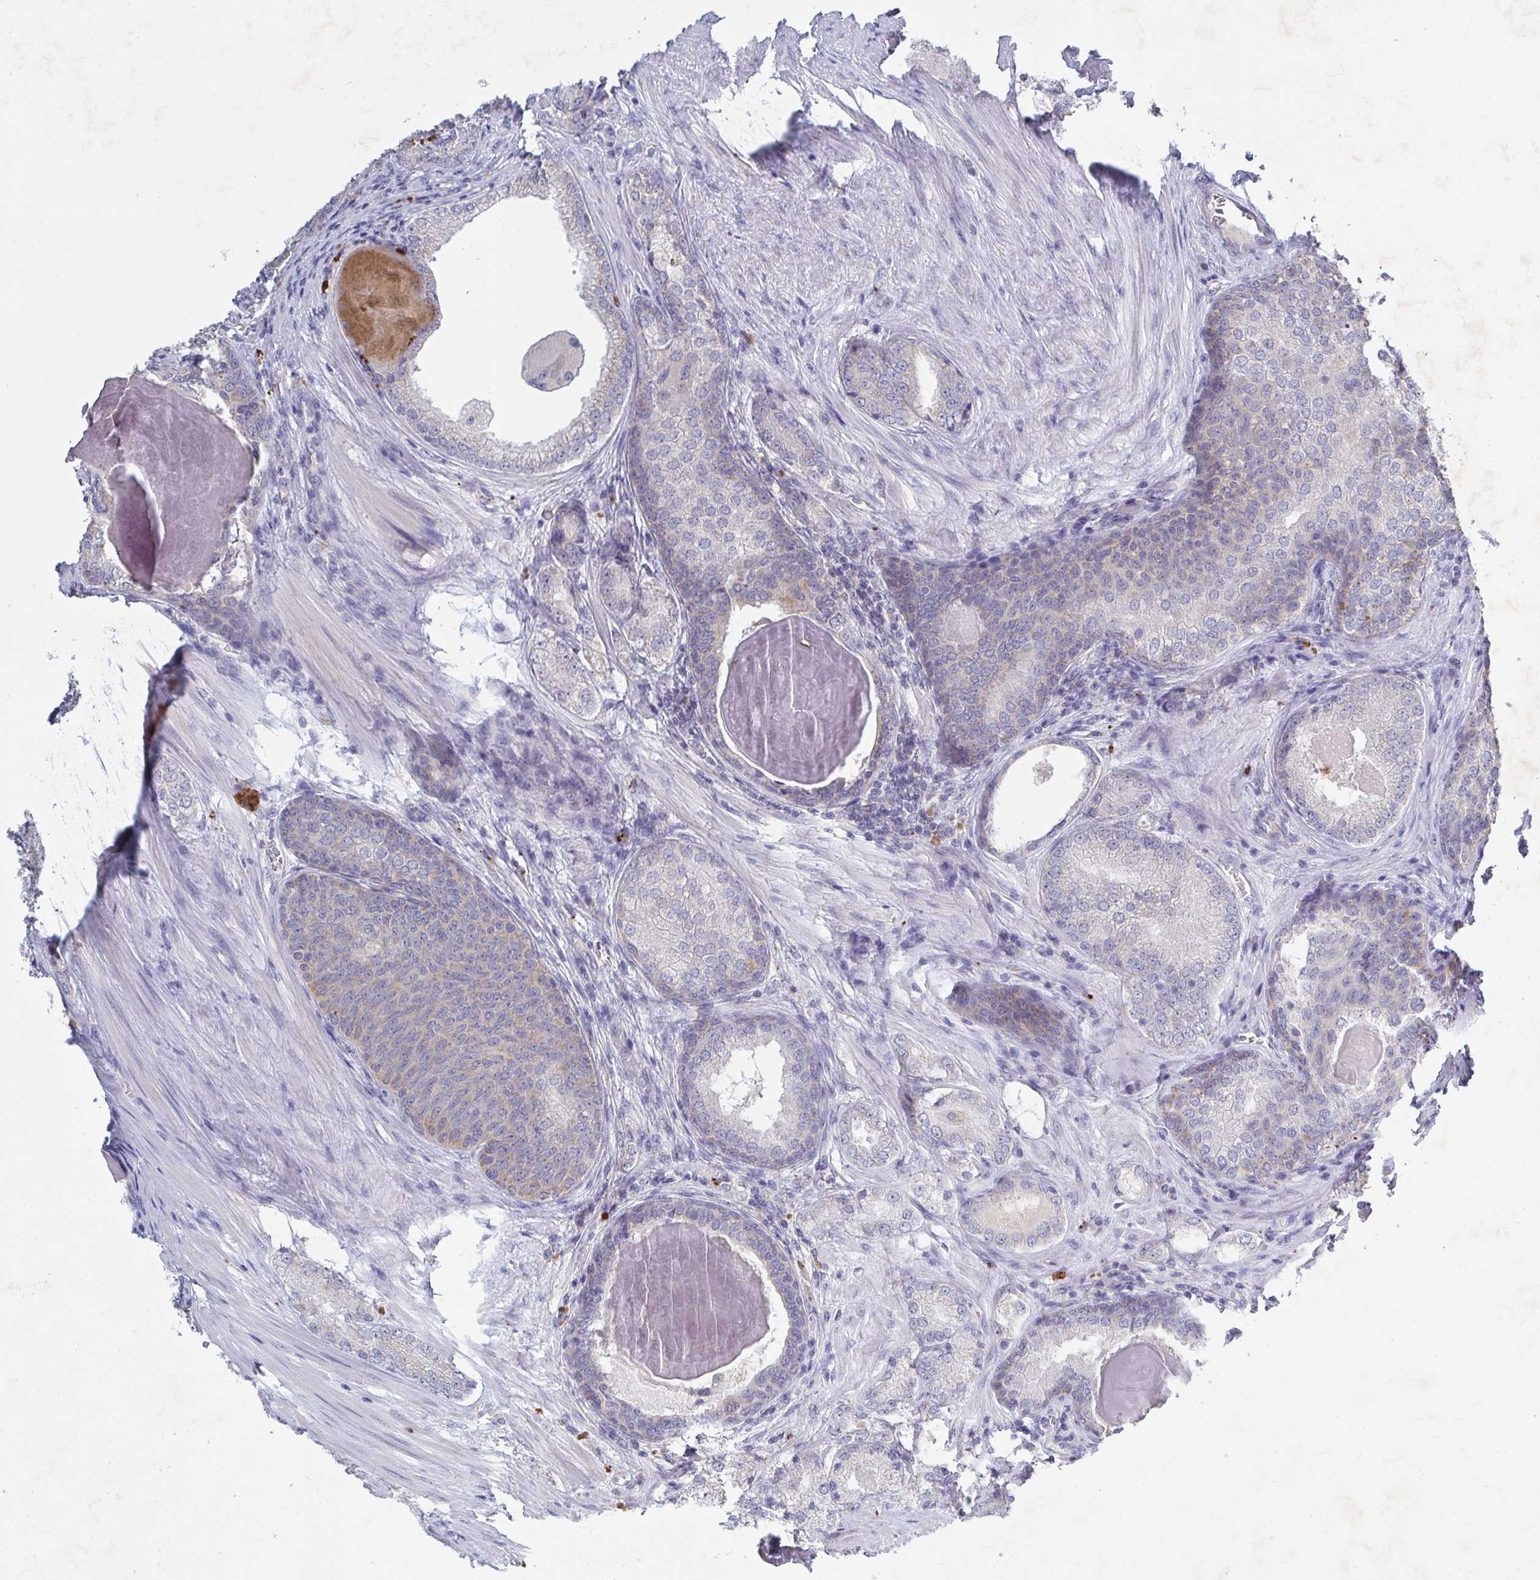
{"staining": {"intensity": "weak", "quantity": "<25%", "location": "cytoplasmic/membranous"}, "tissue": "prostate cancer", "cell_type": "Tumor cells", "image_type": "cancer", "snomed": [{"axis": "morphology", "description": "Adenocarcinoma, NOS"}, {"axis": "morphology", "description": "Adenocarcinoma, Low grade"}, {"axis": "topography", "description": "Prostate"}], "caption": "High magnification brightfield microscopy of prostate cancer (low-grade adenocarcinoma) stained with DAB (brown) and counterstained with hematoxylin (blue): tumor cells show no significant positivity. Brightfield microscopy of IHC stained with DAB (brown) and hematoxylin (blue), captured at high magnification.", "gene": "GALNT13", "patient": {"sex": "male", "age": 68}}